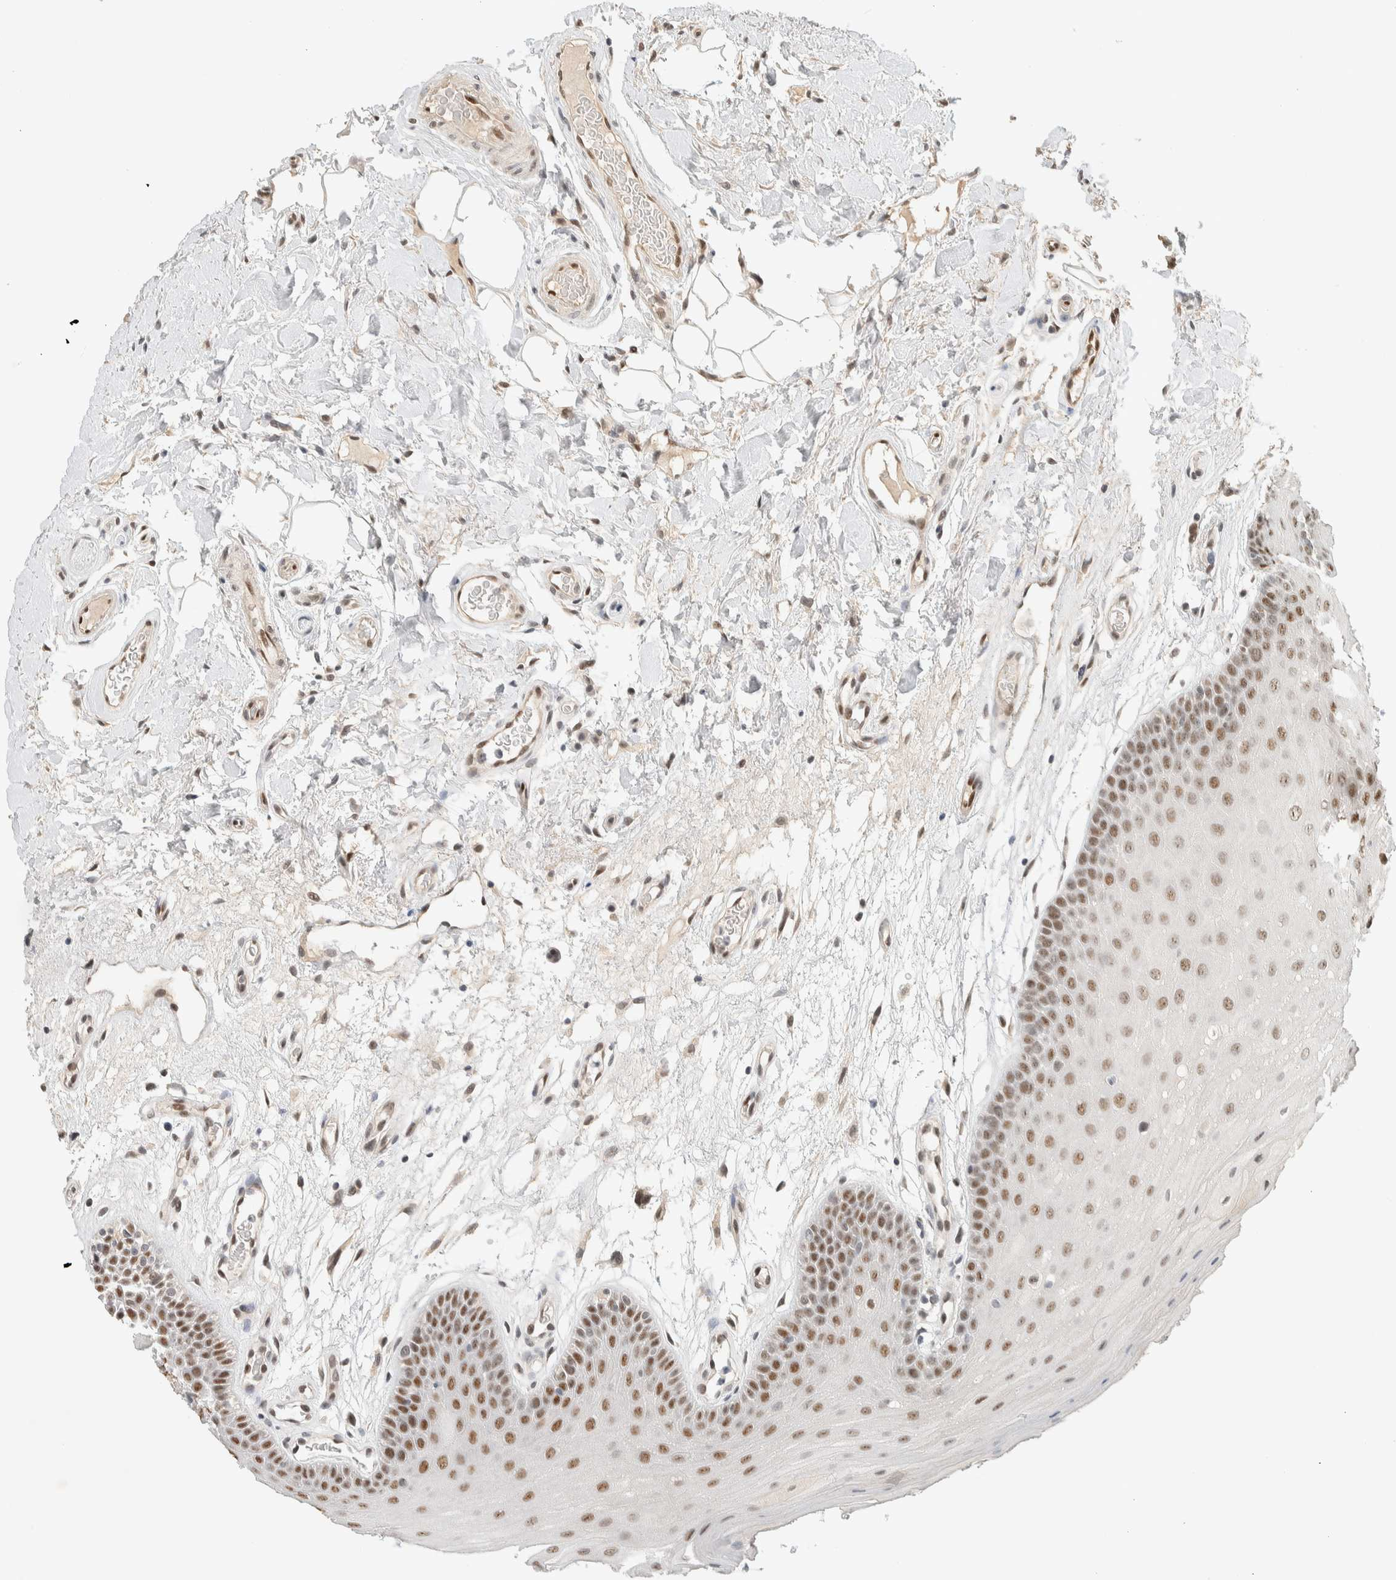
{"staining": {"intensity": "moderate", "quantity": ">75%", "location": "nuclear"}, "tissue": "oral mucosa", "cell_type": "Squamous epithelial cells", "image_type": "normal", "snomed": [{"axis": "morphology", "description": "Normal tissue, NOS"}, {"axis": "morphology", "description": "Squamous cell carcinoma, NOS"}, {"axis": "topography", "description": "Oral tissue"}, {"axis": "topography", "description": "Head-Neck"}], "caption": "Protein staining of benign oral mucosa shows moderate nuclear positivity in about >75% of squamous epithelial cells.", "gene": "PUS7", "patient": {"sex": "male", "age": 71}}